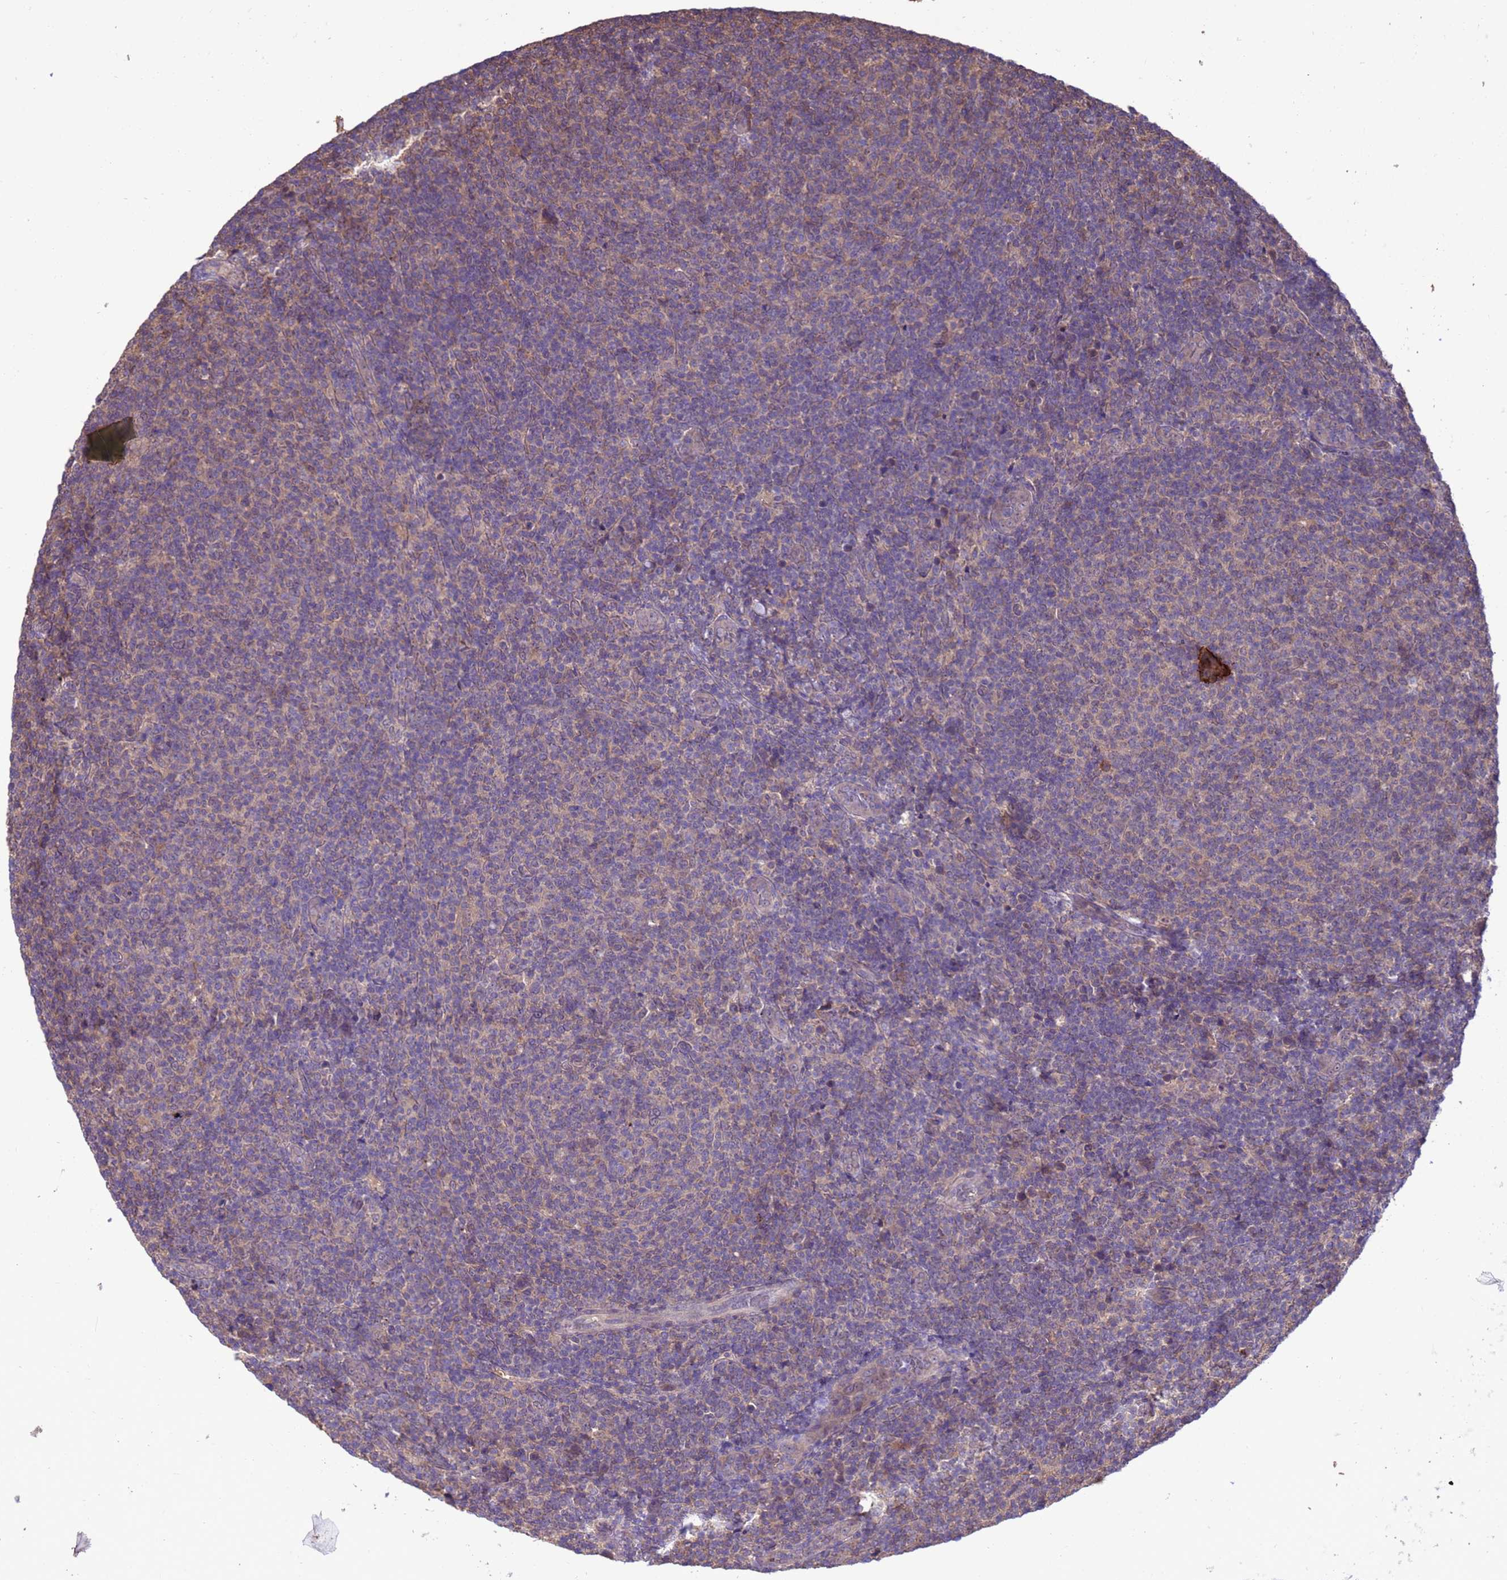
{"staining": {"intensity": "weak", "quantity": "25%-75%", "location": "cytoplasmic/membranous"}, "tissue": "lymphoma", "cell_type": "Tumor cells", "image_type": "cancer", "snomed": [{"axis": "morphology", "description": "Malignant lymphoma, non-Hodgkin's type, Low grade"}, {"axis": "topography", "description": "Lymph node"}], "caption": "Weak cytoplasmic/membranous staining is identified in about 25%-75% of tumor cells in low-grade malignant lymphoma, non-Hodgkin's type.", "gene": "ZFP69B", "patient": {"sex": "male", "age": 66}}